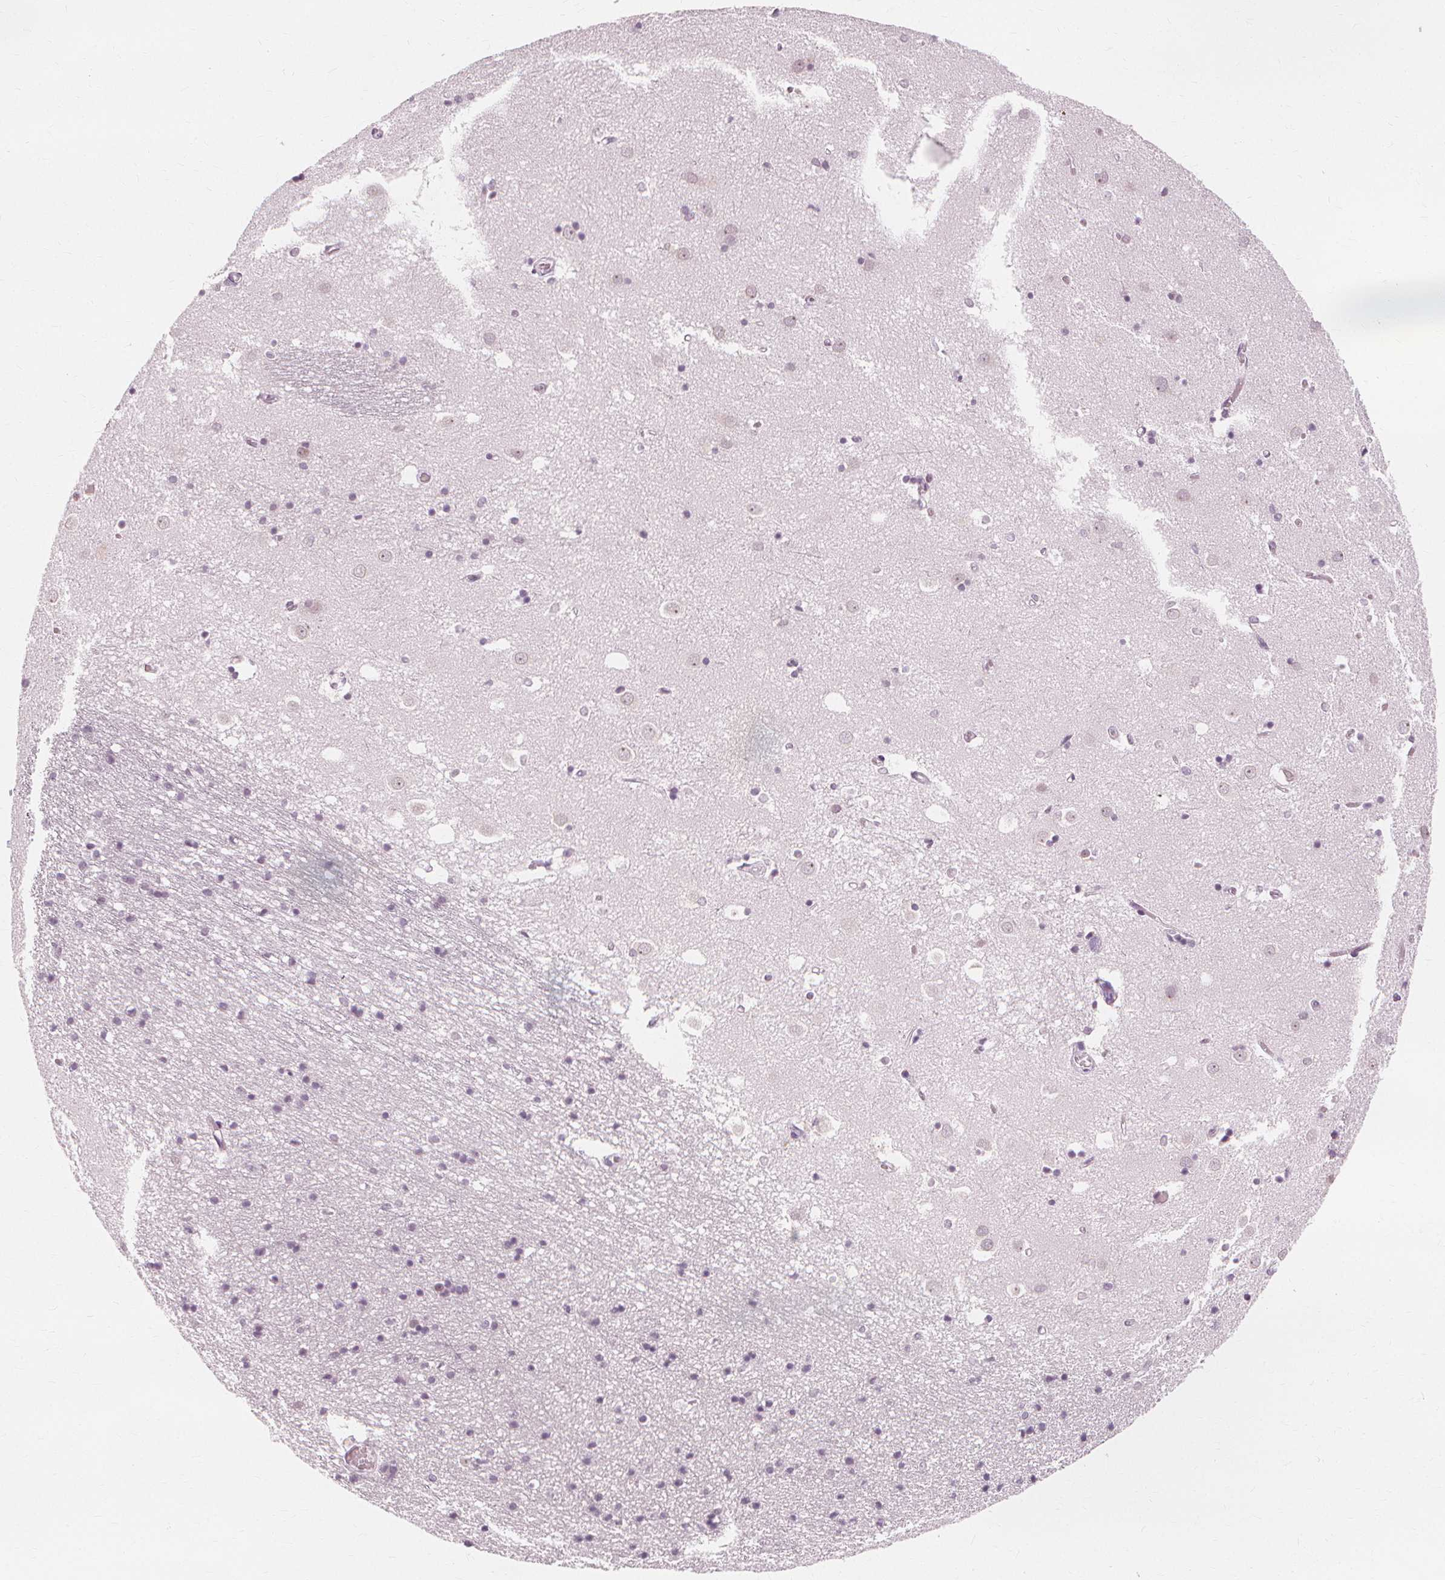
{"staining": {"intensity": "negative", "quantity": "none", "location": "none"}, "tissue": "caudate", "cell_type": "Glial cells", "image_type": "normal", "snomed": [{"axis": "morphology", "description": "Normal tissue, NOS"}, {"axis": "topography", "description": "Lateral ventricle wall"}], "caption": "IHC histopathology image of normal caudate: human caudate stained with DAB shows no significant protein expression in glial cells.", "gene": "NXPE1", "patient": {"sex": "male", "age": 54}}